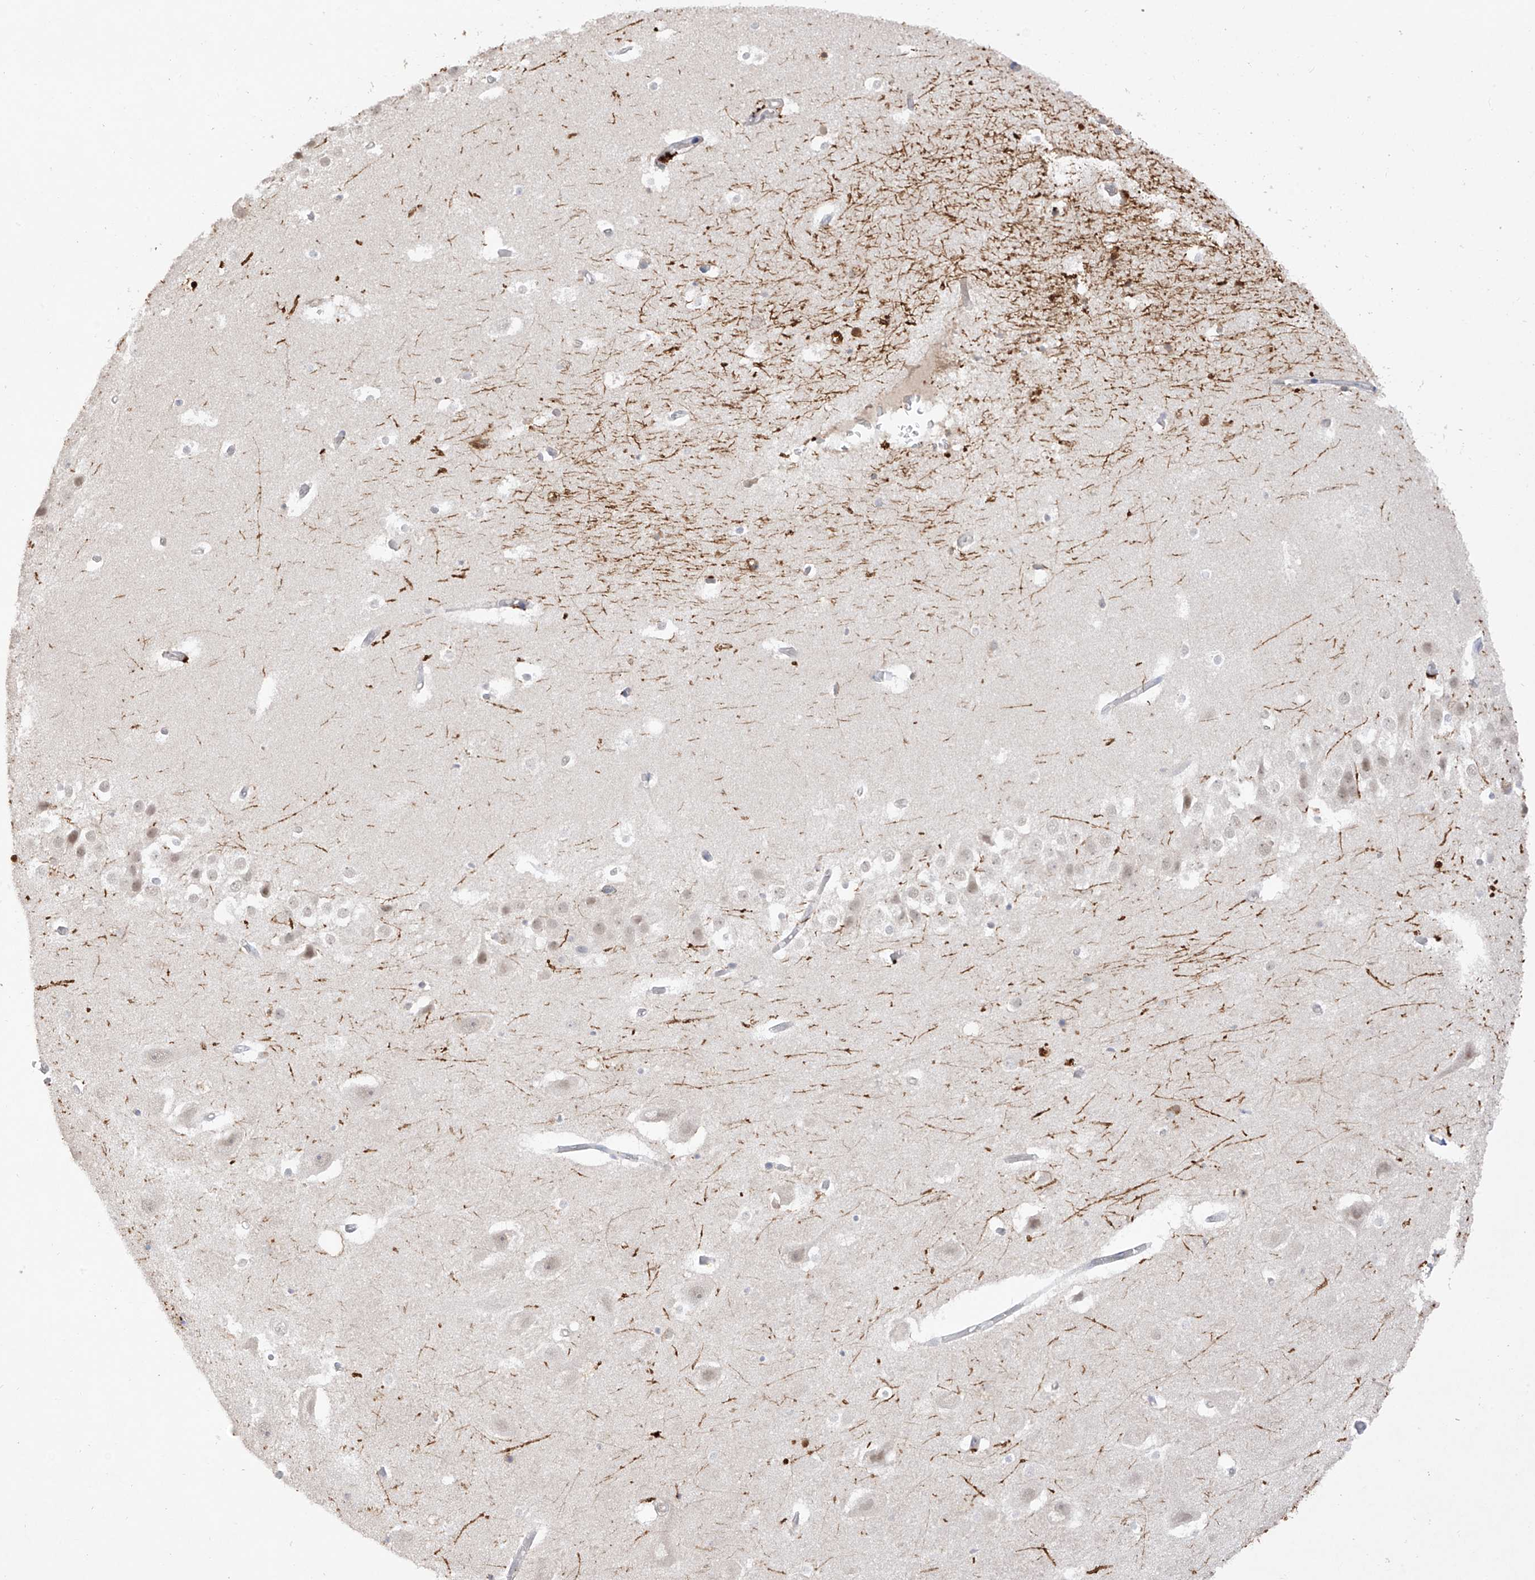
{"staining": {"intensity": "negative", "quantity": "none", "location": "none"}, "tissue": "hippocampus", "cell_type": "Glial cells", "image_type": "normal", "snomed": [{"axis": "morphology", "description": "Normal tissue, NOS"}, {"axis": "topography", "description": "Hippocampus"}], "caption": "Immunohistochemical staining of normal hippocampus shows no significant staining in glial cells.", "gene": "ANGEL2", "patient": {"sex": "female", "age": 52}}